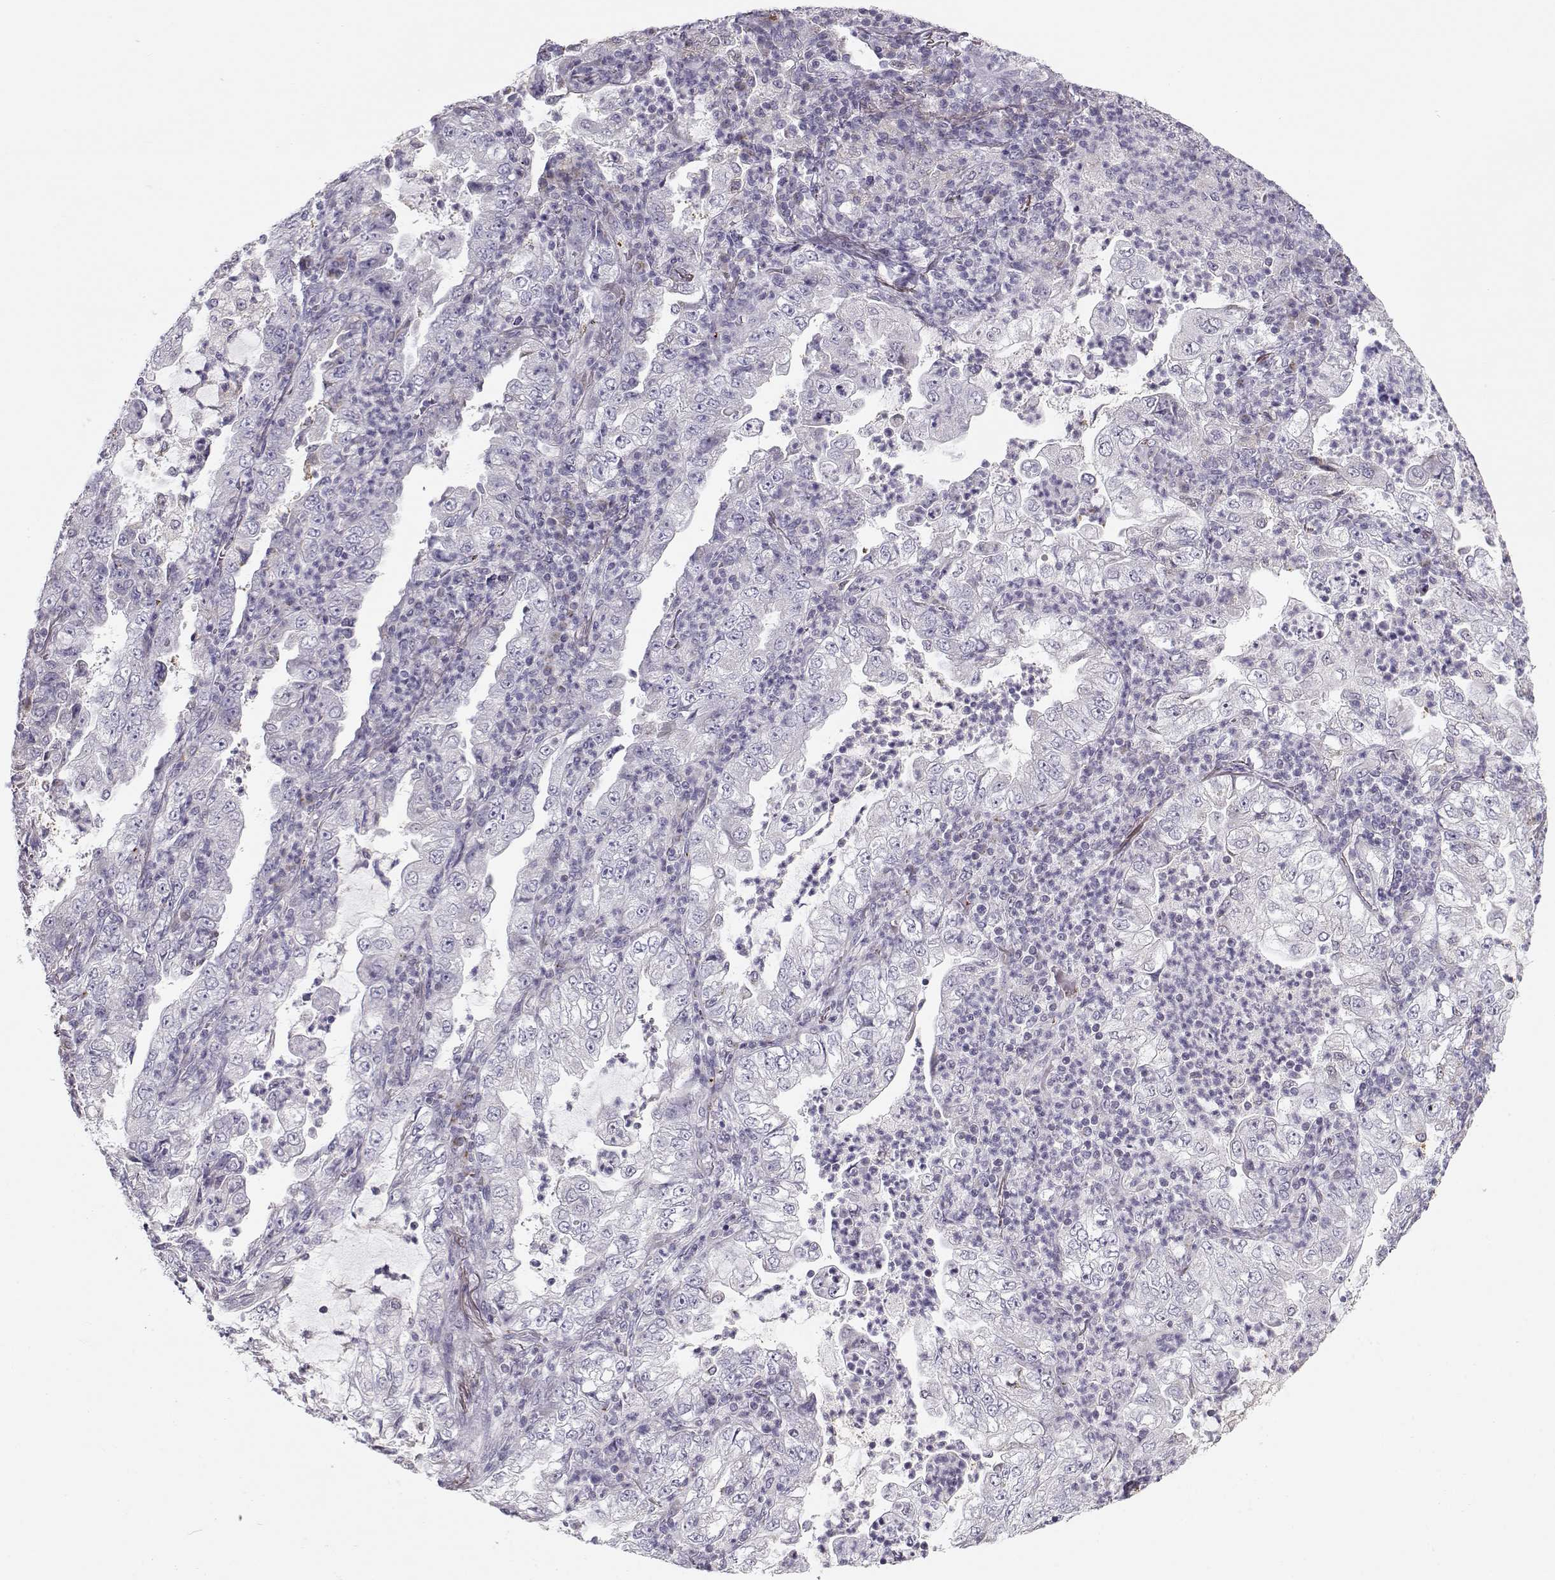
{"staining": {"intensity": "negative", "quantity": "none", "location": "none"}, "tissue": "lung cancer", "cell_type": "Tumor cells", "image_type": "cancer", "snomed": [{"axis": "morphology", "description": "Adenocarcinoma, NOS"}, {"axis": "topography", "description": "Lung"}], "caption": "IHC of human lung cancer (adenocarcinoma) exhibits no expression in tumor cells.", "gene": "KLF17", "patient": {"sex": "female", "age": 73}}